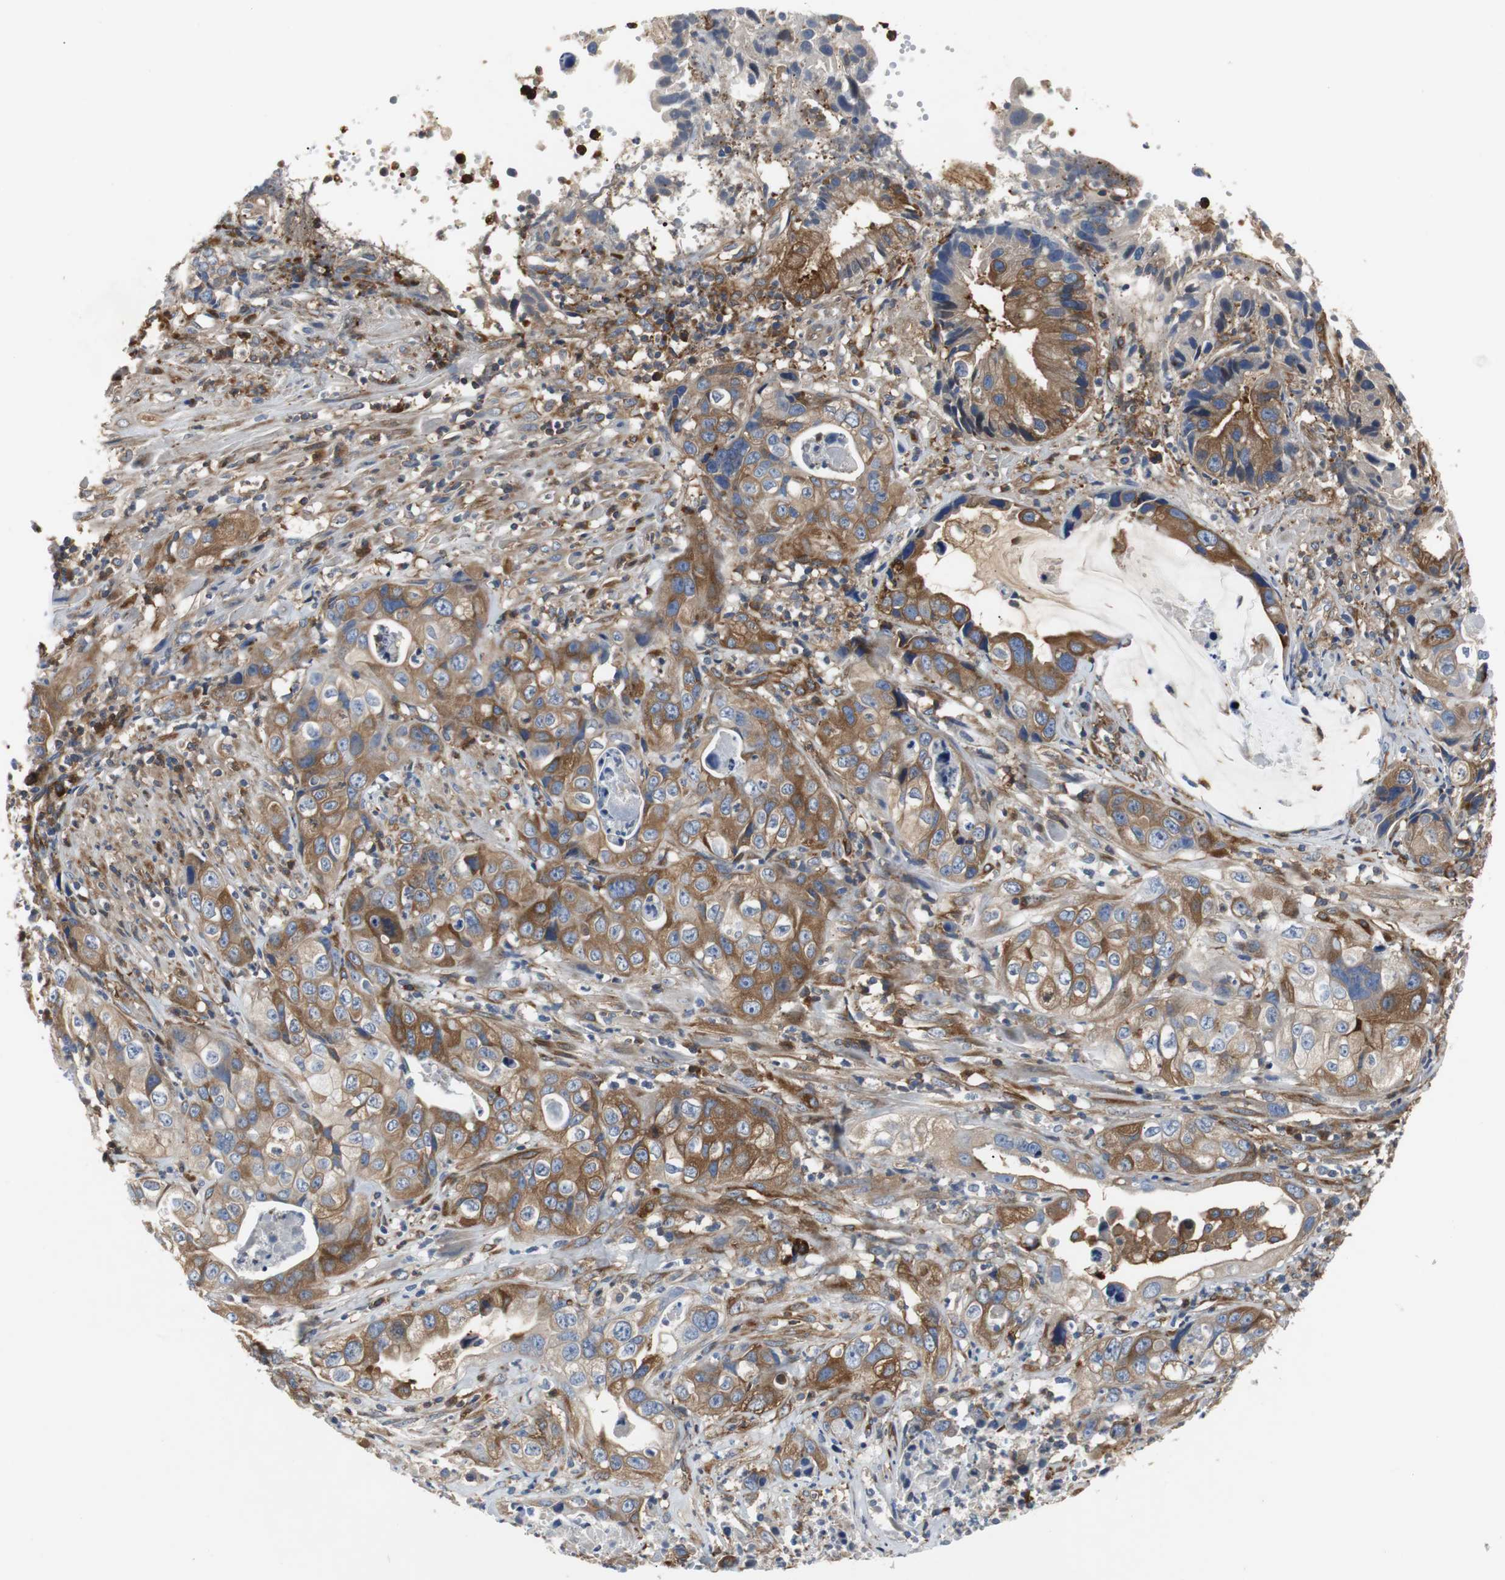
{"staining": {"intensity": "moderate", "quantity": ">75%", "location": "cytoplasmic/membranous"}, "tissue": "liver cancer", "cell_type": "Tumor cells", "image_type": "cancer", "snomed": [{"axis": "morphology", "description": "Cholangiocarcinoma"}, {"axis": "topography", "description": "Liver"}], "caption": "Liver cancer was stained to show a protein in brown. There is medium levels of moderate cytoplasmic/membranous positivity in about >75% of tumor cells.", "gene": "GYS1", "patient": {"sex": "female", "age": 61}}